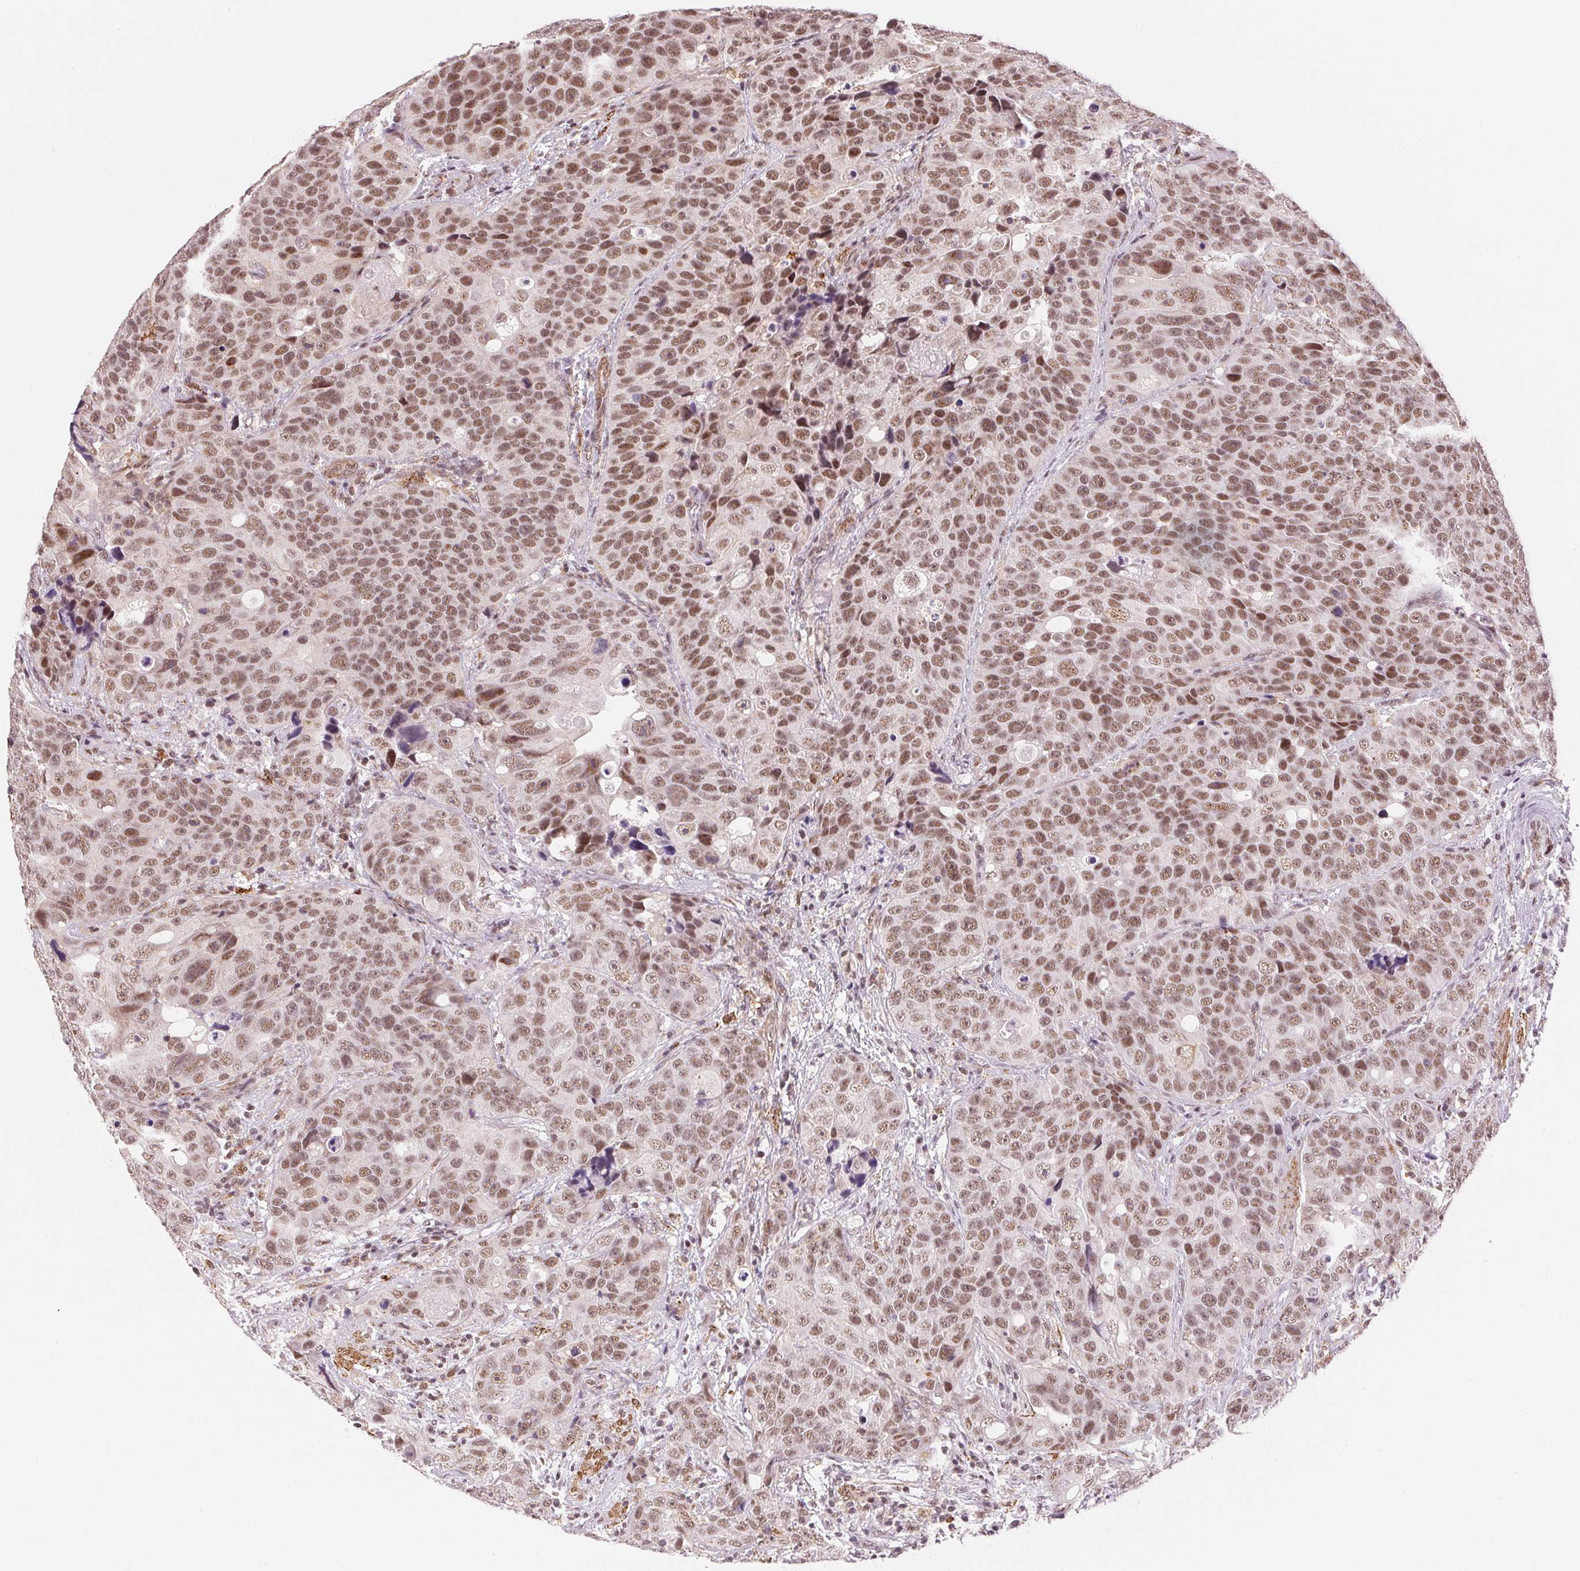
{"staining": {"intensity": "moderate", "quantity": ">75%", "location": "nuclear"}, "tissue": "urothelial cancer", "cell_type": "Tumor cells", "image_type": "cancer", "snomed": [{"axis": "morphology", "description": "Urothelial carcinoma, NOS"}, {"axis": "topography", "description": "Urinary bladder"}], "caption": "Immunohistochemistry image of neoplastic tissue: human urothelial cancer stained using immunohistochemistry reveals medium levels of moderate protein expression localized specifically in the nuclear of tumor cells, appearing as a nuclear brown color.", "gene": "HNRNPDL", "patient": {"sex": "male", "age": 52}}